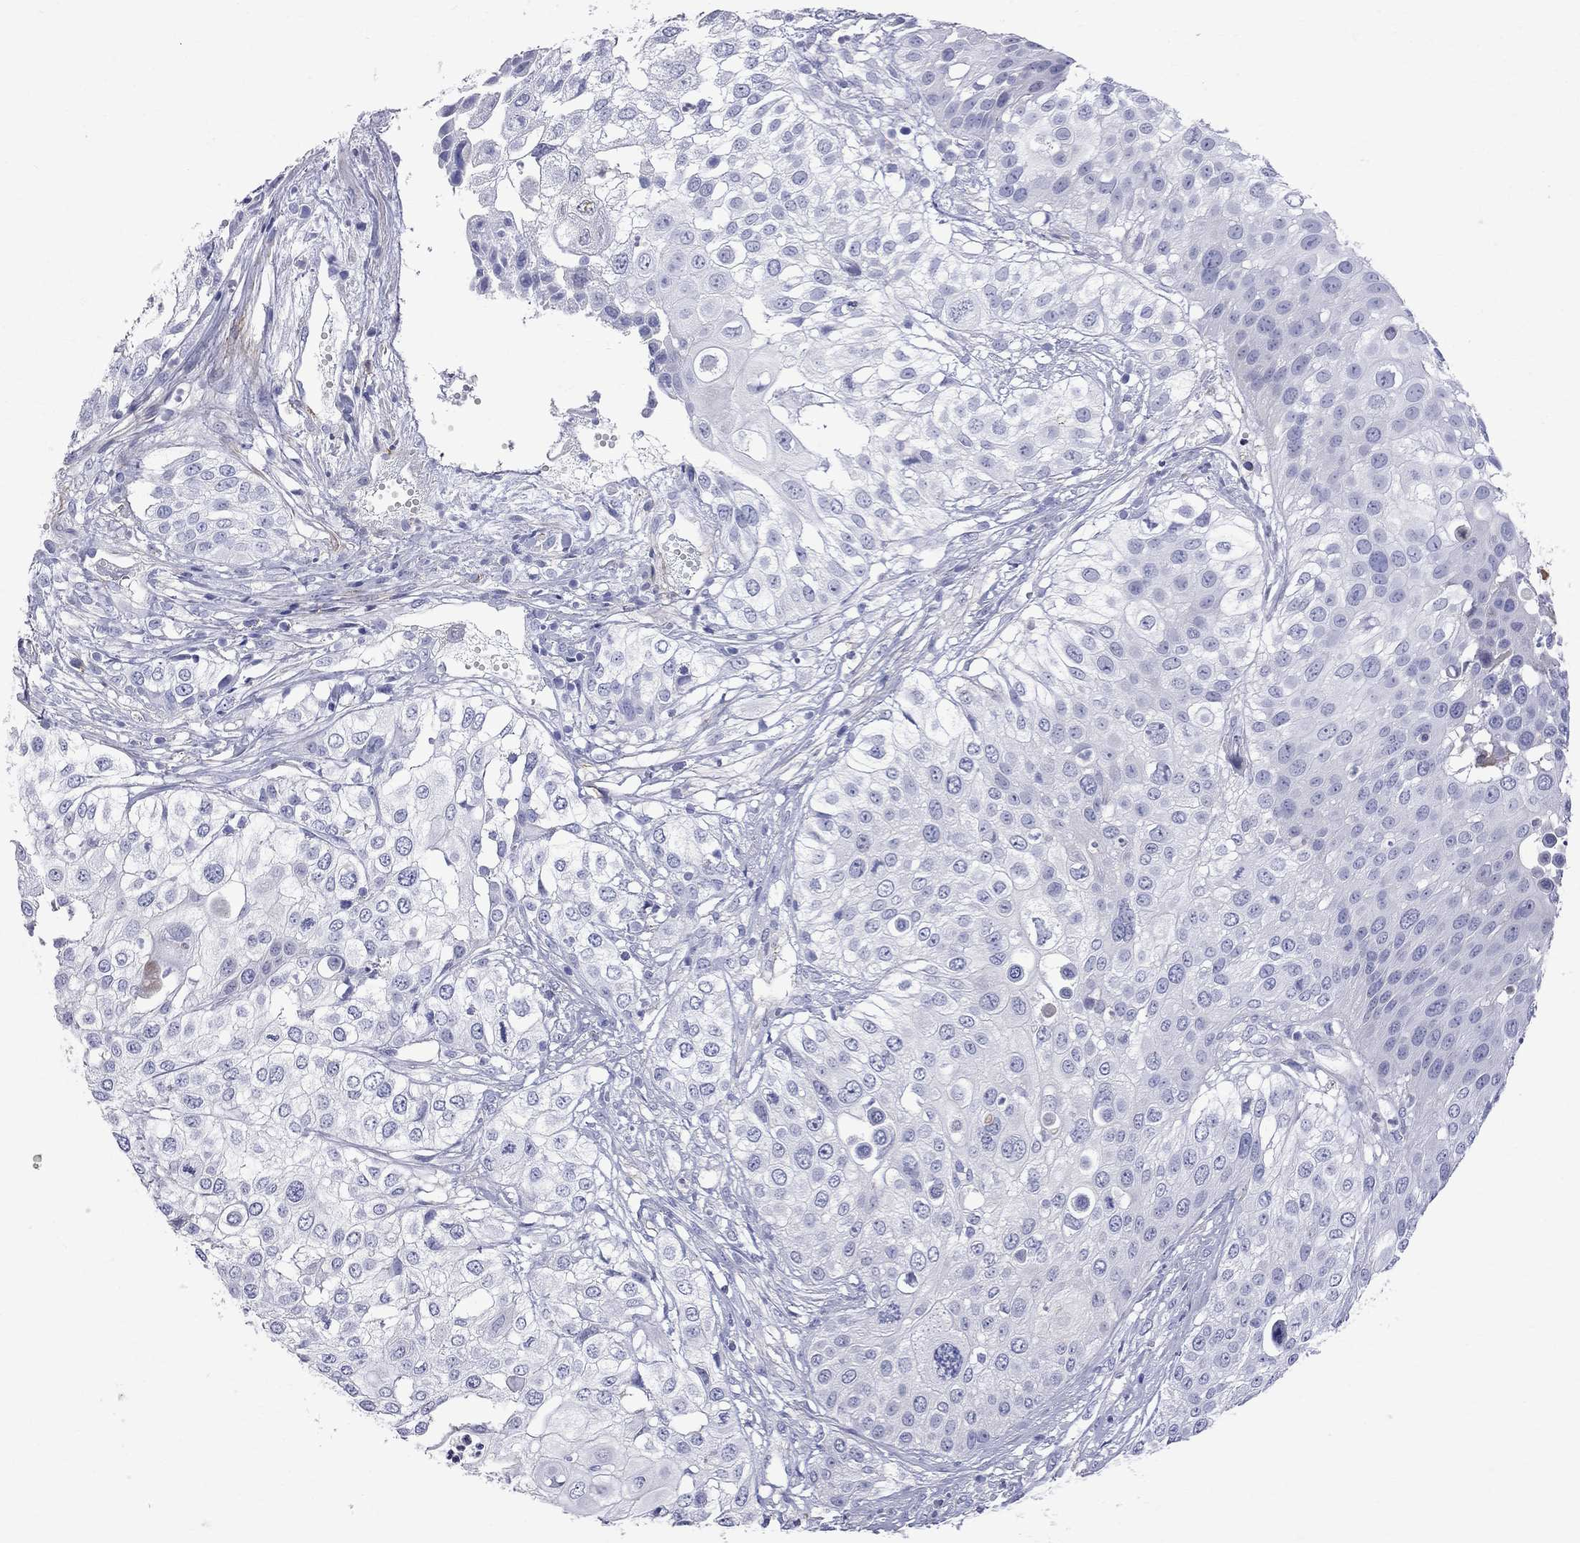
{"staining": {"intensity": "negative", "quantity": "none", "location": "none"}, "tissue": "urothelial cancer", "cell_type": "Tumor cells", "image_type": "cancer", "snomed": [{"axis": "morphology", "description": "Urothelial carcinoma, High grade"}, {"axis": "topography", "description": "Urinary bladder"}], "caption": "Micrograph shows no significant protein staining in tumor cells of urothelial cancer.", "gene": "S100A3", "patient": {"sex": "female", "age": 79}}